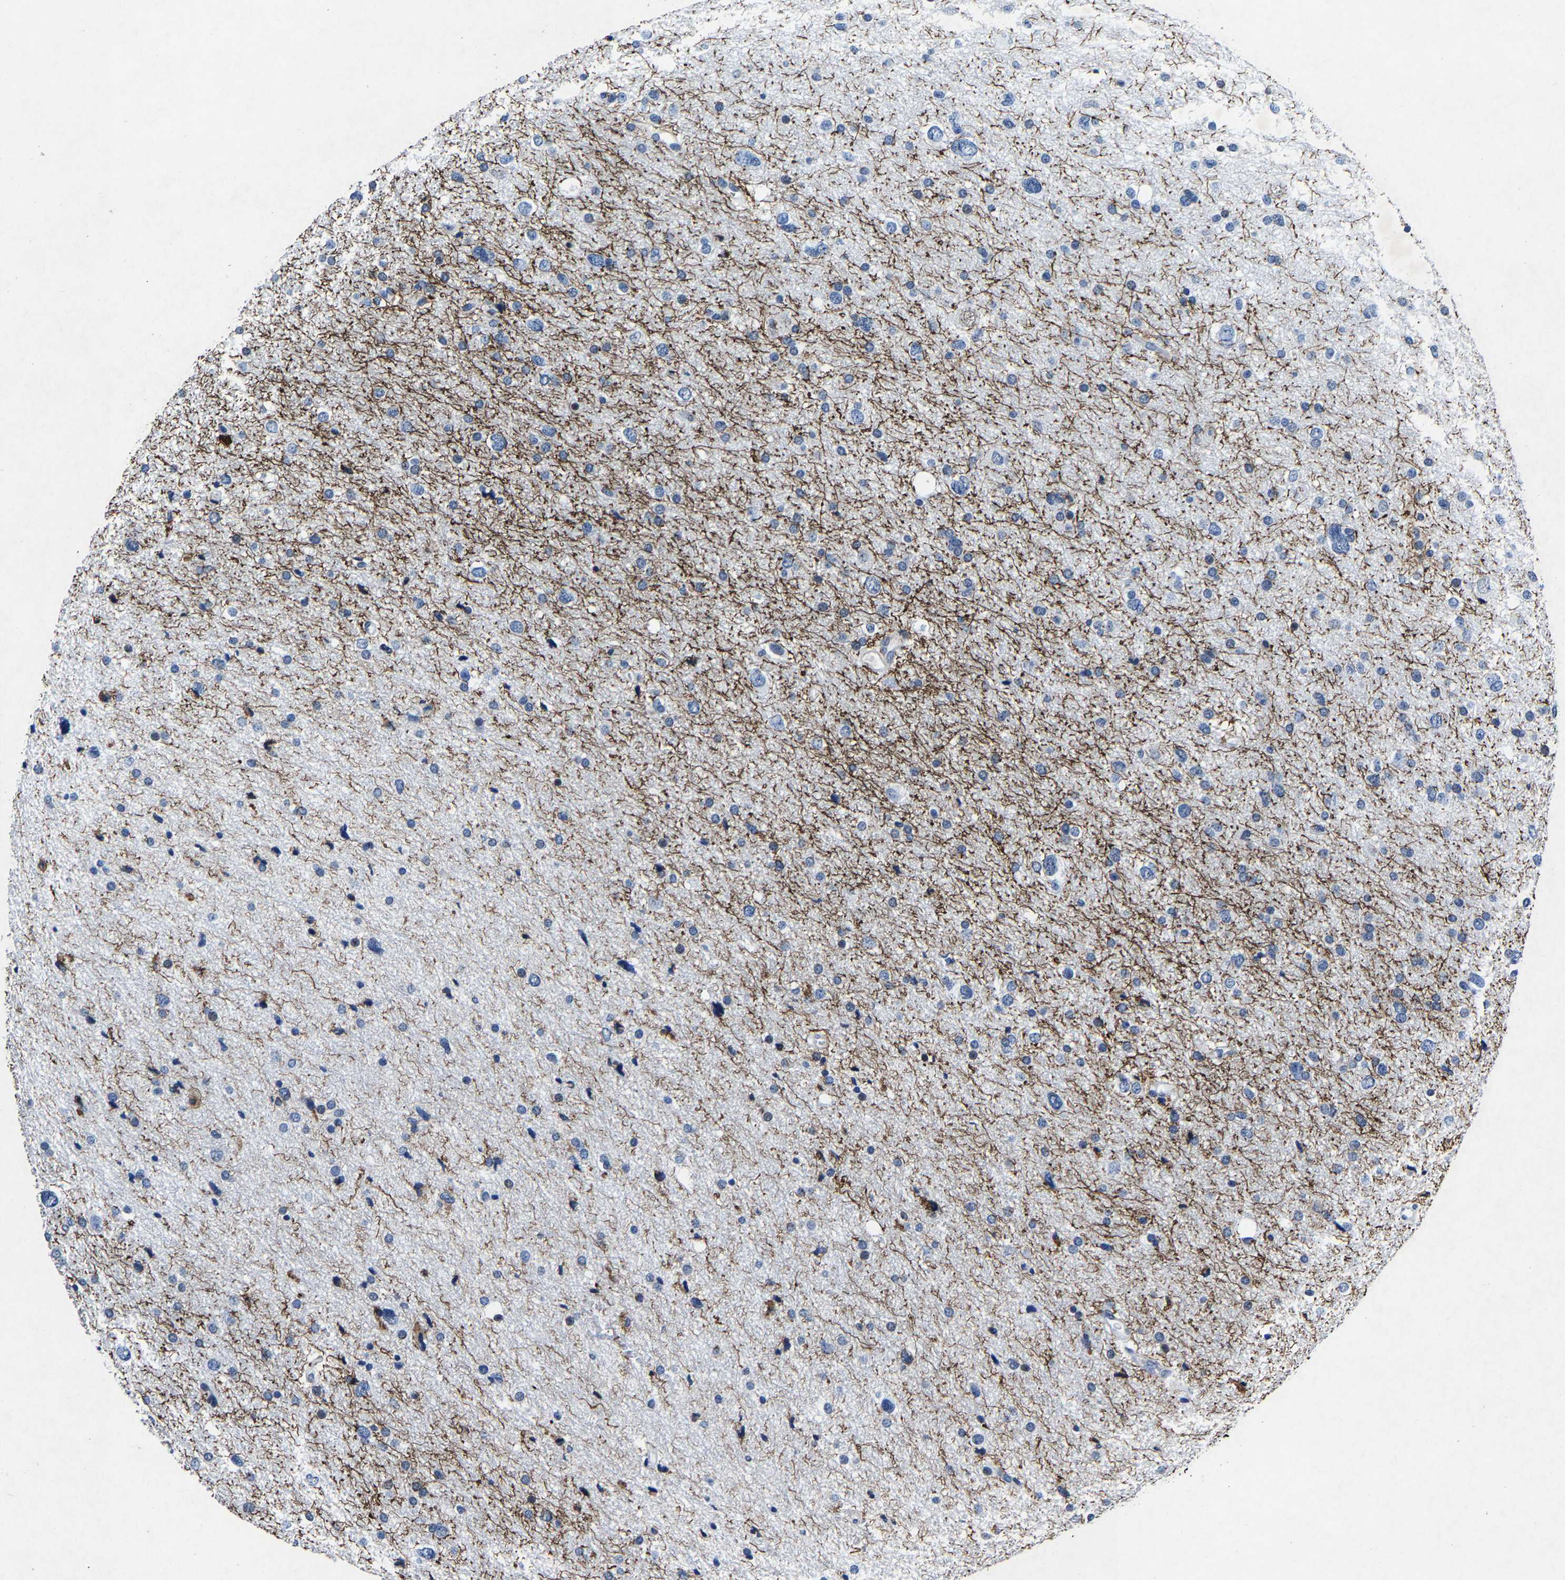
{"staining": {"intensity": "negative", "quantity": "none", "location": "none"}, "tissue": "glioma", "cell_type": "Tumor cells", "image_type": "cancer", "snomed": [{"axis": "morphology", "description": "Glioma, malignant, Low grade"}, {"axis": "topography", "description": "Brain"}], "caption": "High magnification brightfield microscopy of glioma stained with DAB (brown) and counterstained with hematoxylin (blue): tumor cells show no significant expression.", "gene": "UBN2", "patient": {"sex": "female", "age": 37}}